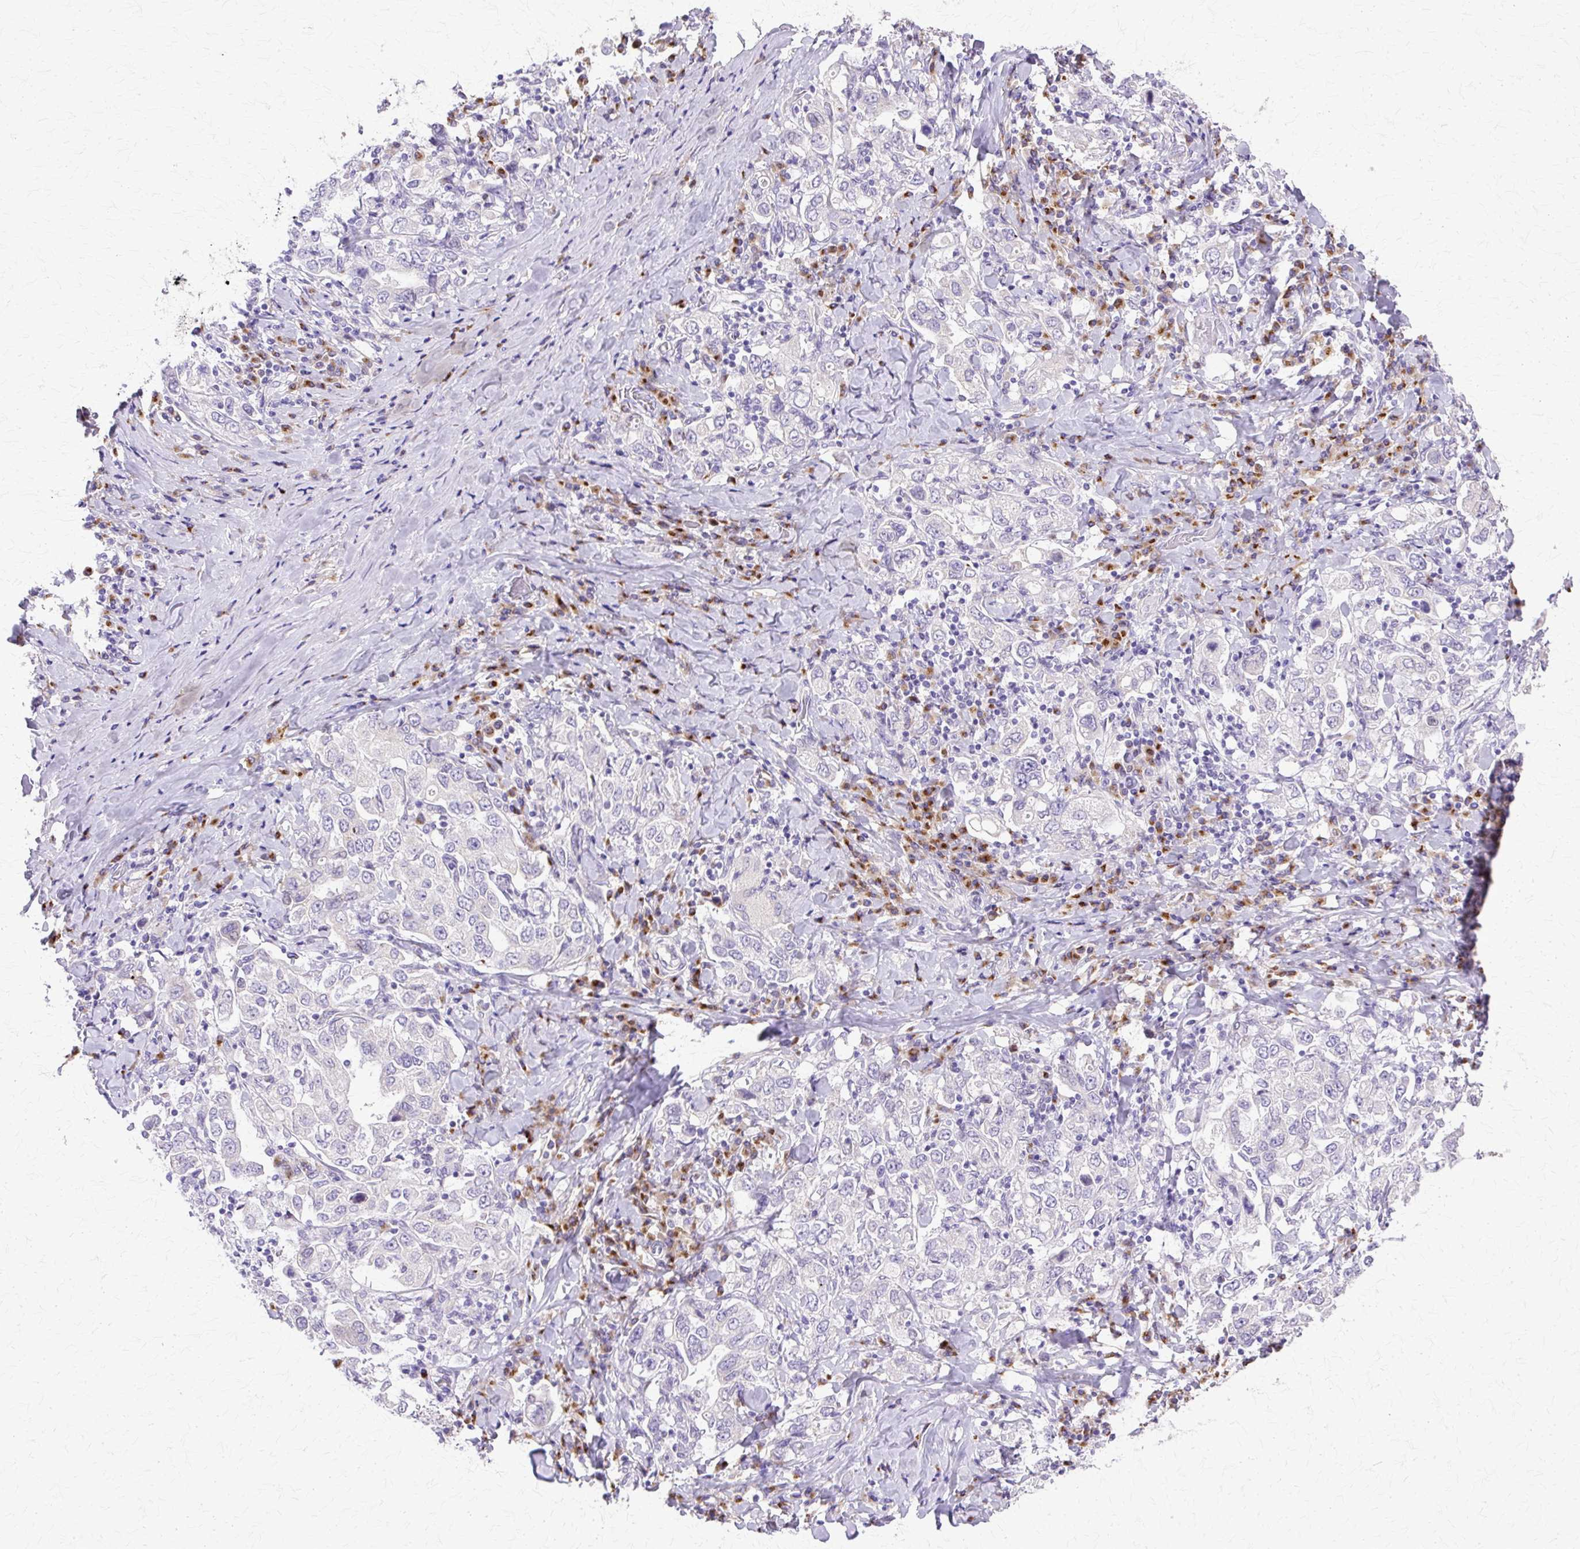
{"staining": {"intensity": "negative", "quantity": "none", "location": "none"}, "tissue": "stomach cancer", "cell_type": "Tumor cells", "image_type": "cancer", "snomed": [{"axis": "morphology", "description": "Adenocarcinoma, NOS"}, {"axis": "topography", "description": "Stomach, upper"}], "caption": "Tumor cells show no significant positivity in stomach adenocarcinoma.", "gene": "TBC1D3G", "patient": {"sex": "male", "age": 62}}